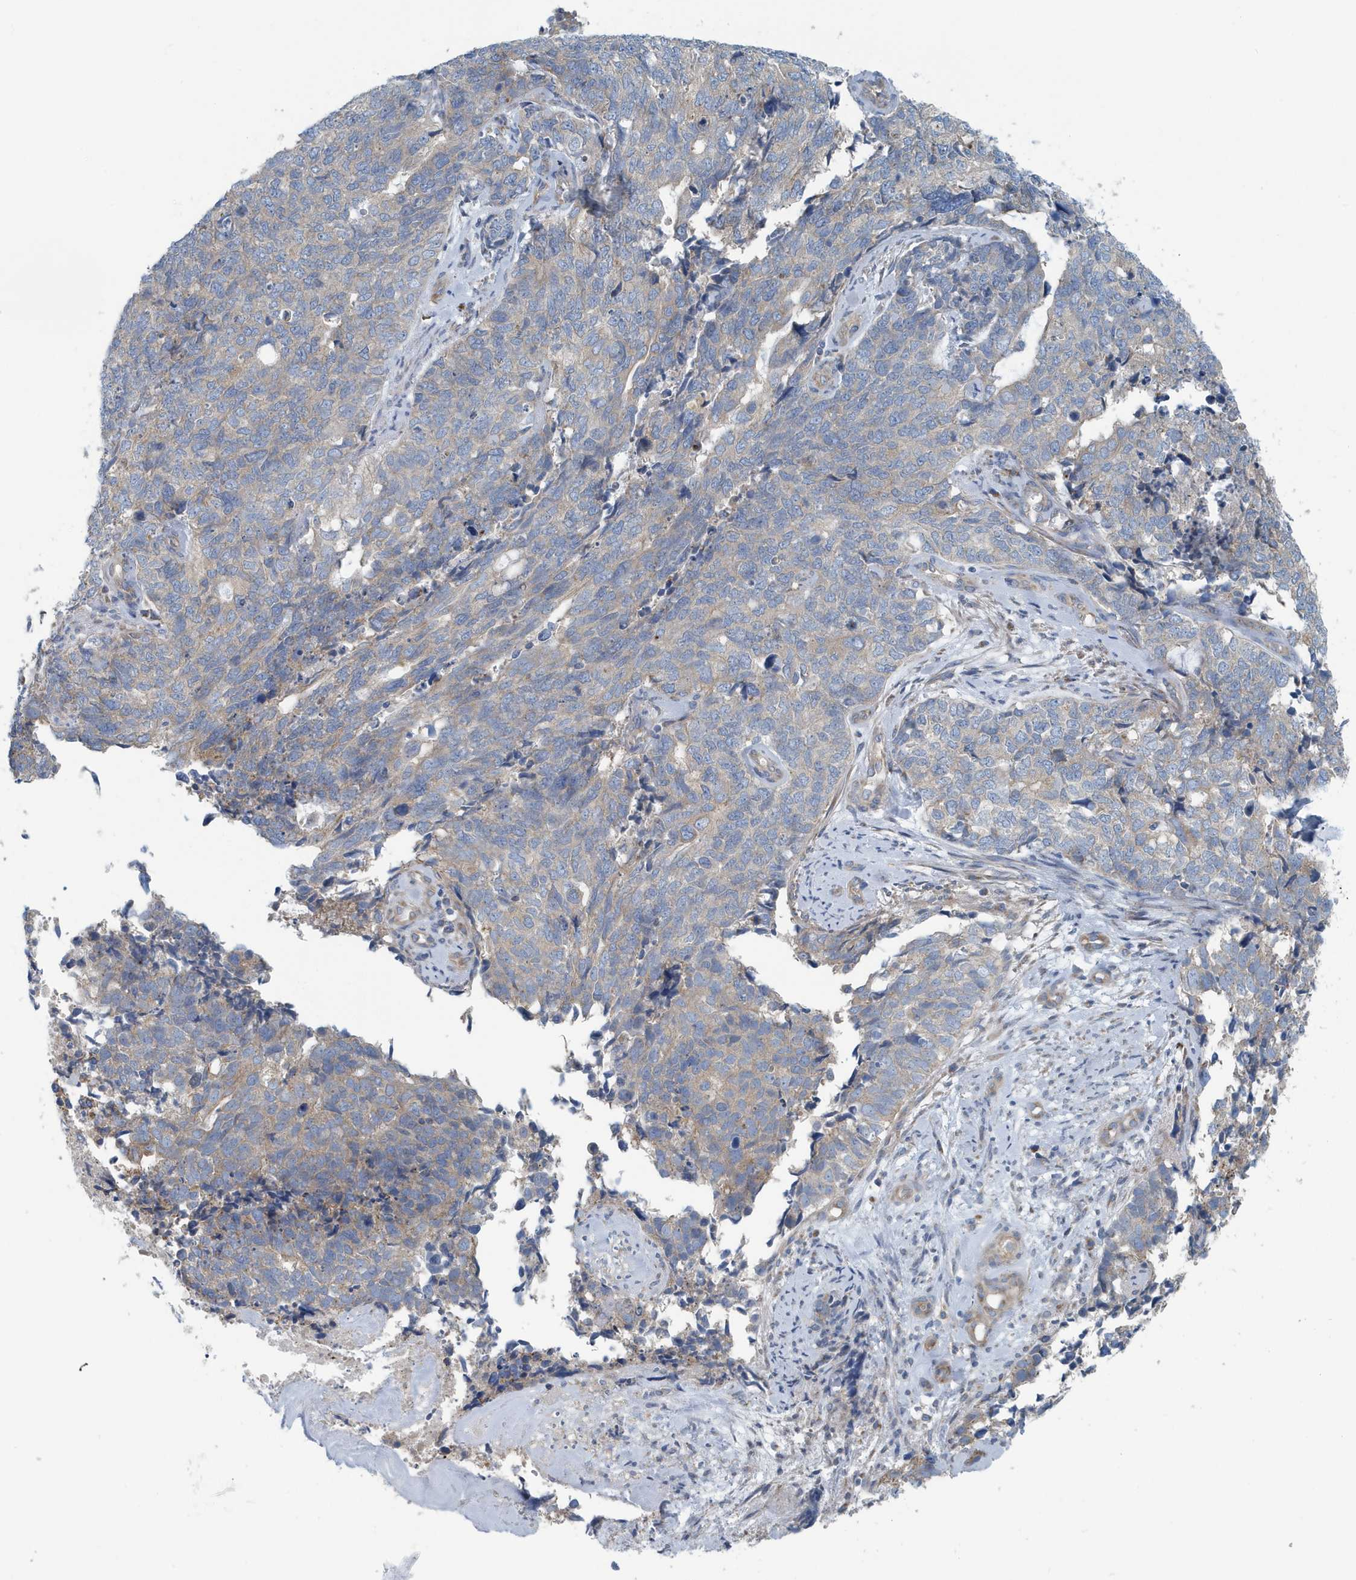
{"staining": {"intensity": "weak", "quantity": "25%-75%", "location": "cytoplasmic/membranous"}, "tissue": "cervical cancer", "cell_type": "Tumor cells", "image_type": "cancer", "snomed": [{"axis": "morphology", "description": "Squamous cell carcinoma, NOS"}, {"axis": "topography", "description": "Cervix"}], "caption": "A micrograph of cervical squamous cell carcinoma stained for a protein displays weak cytoplasmic/membranous brown staining in tumor cells. Nuclei are stained in blue.", "gene": "PPM1M", "patient": {"sex": "female", "age": 63}}